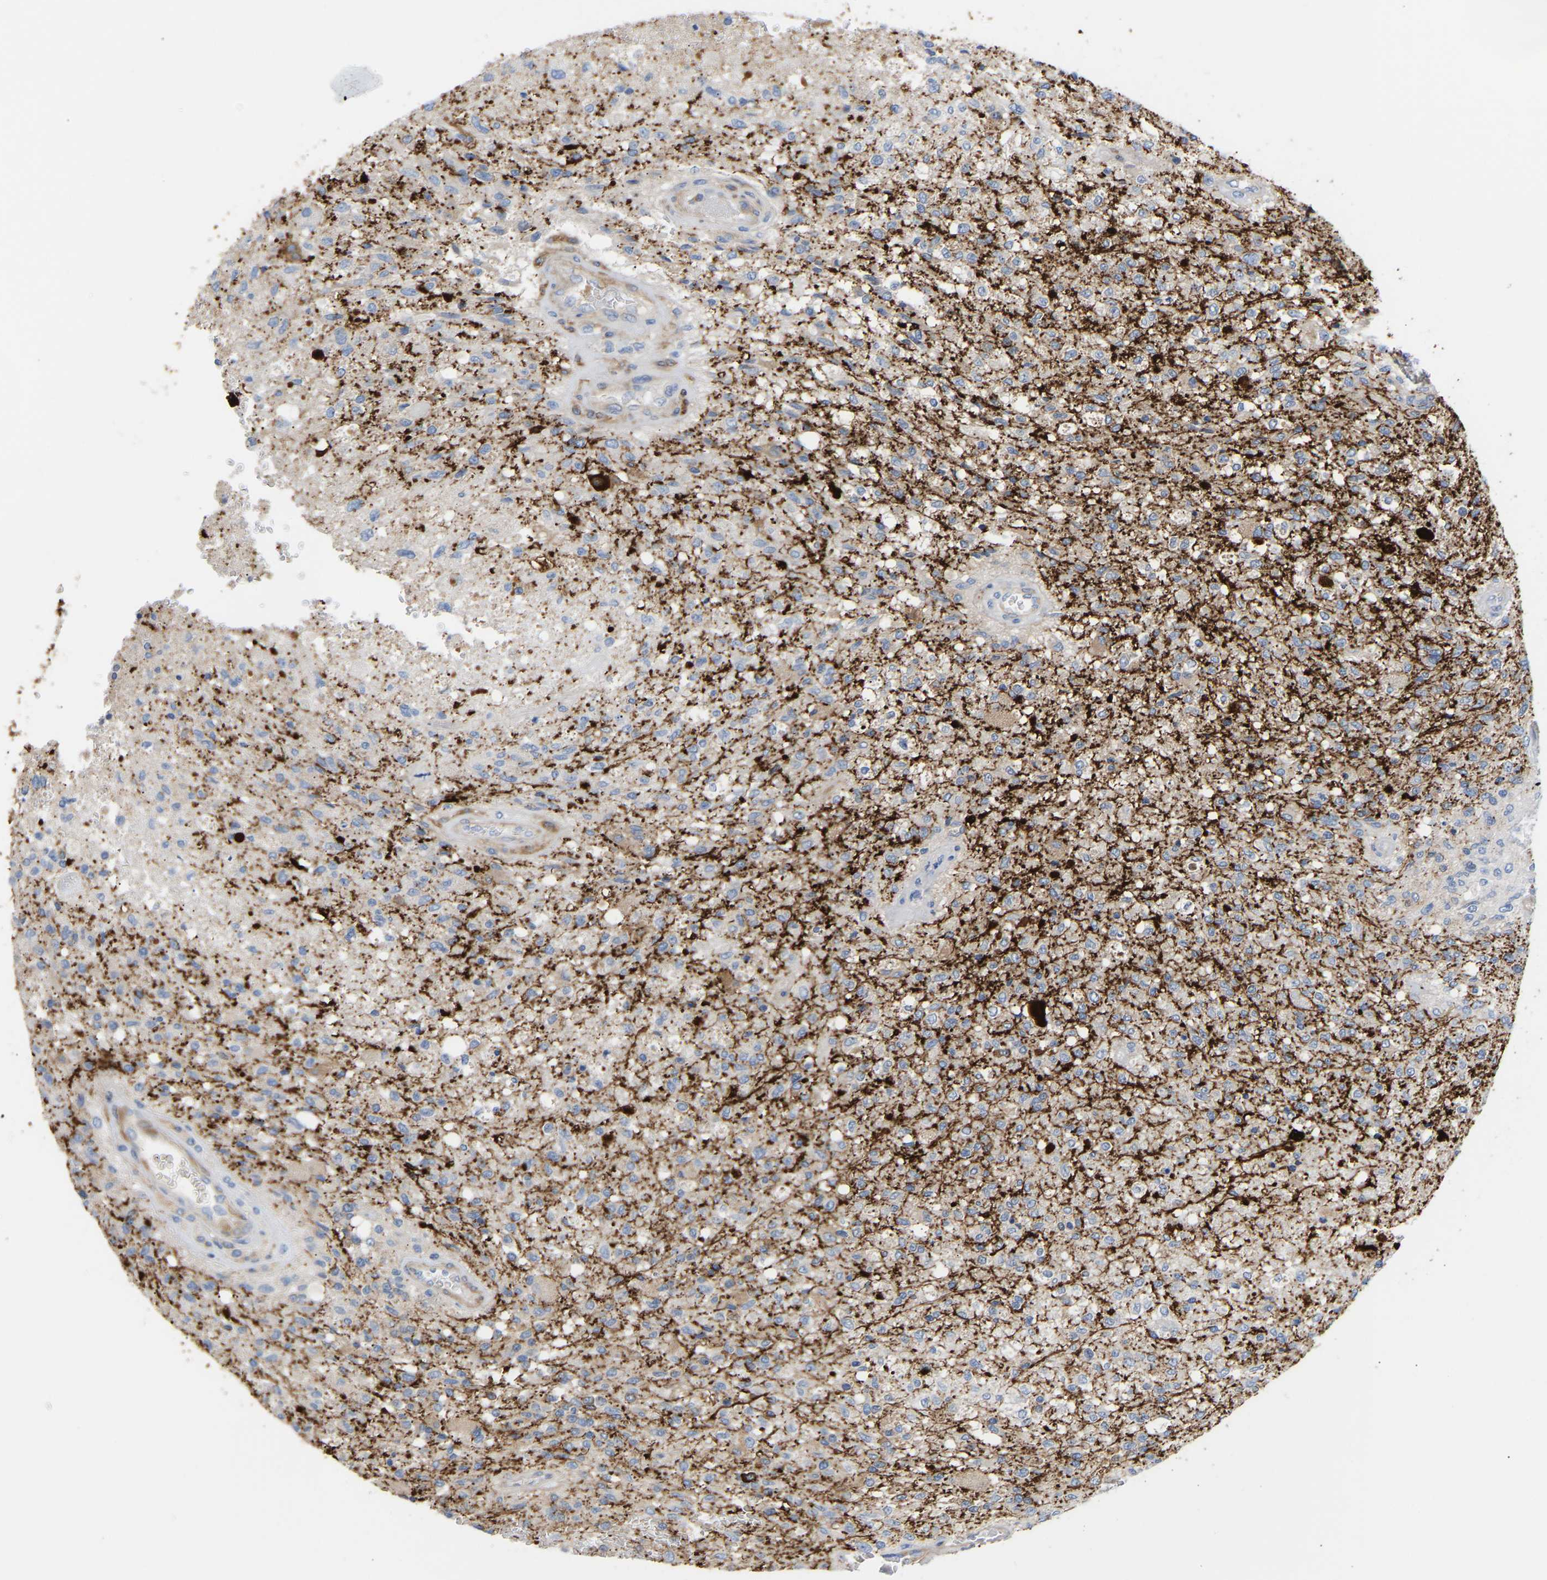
{"staining": {"intensity": "negative", "quantity": "none", "location": "none"}, "tissue": "glioma", "cell_type": "Tumor cells", "image_type": "cancer", "snomed": [{"axis": "morphology", "description": "Normal tissue, NOS"}, {"axis": "morphology", "description": "Glioma, malignant, High grade"}, {"axis": "topography", "description": "Cerebral cortex"}], "caption": "Immunohistochemical staining of glioma shows no significant staining in tumor cells.", "gene": "AMPH", "patient": {"sex": "male", "age": 77}}